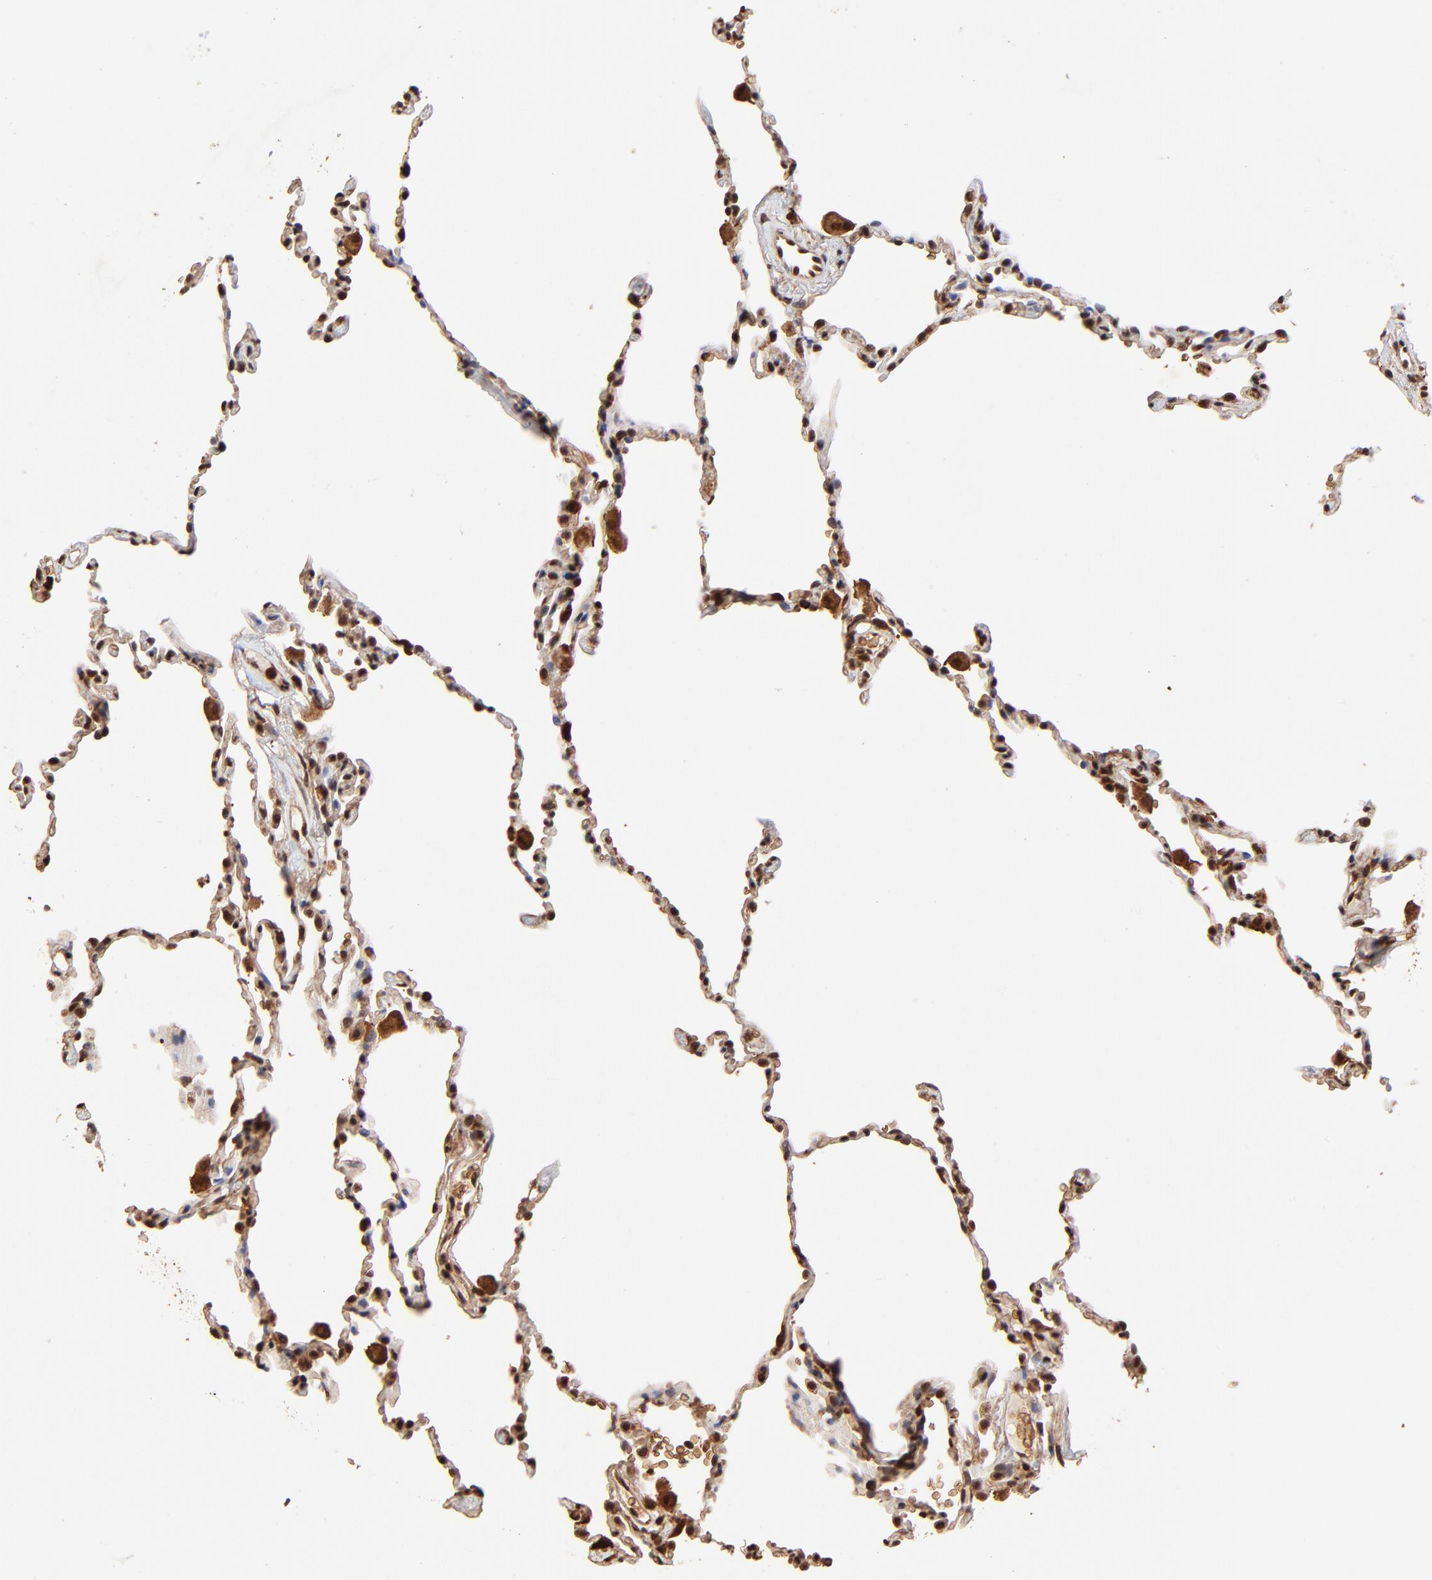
{"staining": {"intensity": "weak", "quantity": "25%-75%", "location": "nuclear"}, "tissue": "lung", "cell_type": "Alveolar cells", "image_type": "normal", "snomed": [{"axis": "morphology", "description": "Normal tissue, NOS"}, {"axis": "morphology", "description": "Soft tissue tumor metastatic"}, {"axis": "topography", "description": "Lung"}], "caption": "Weak nuclear positivity for a protein is identified in about 25%-75% of alveolar cells of benign lung using immunohistochemistry (IHC).", "gene": "CASP1", "patient": {"sex": "male", "age": 59}}